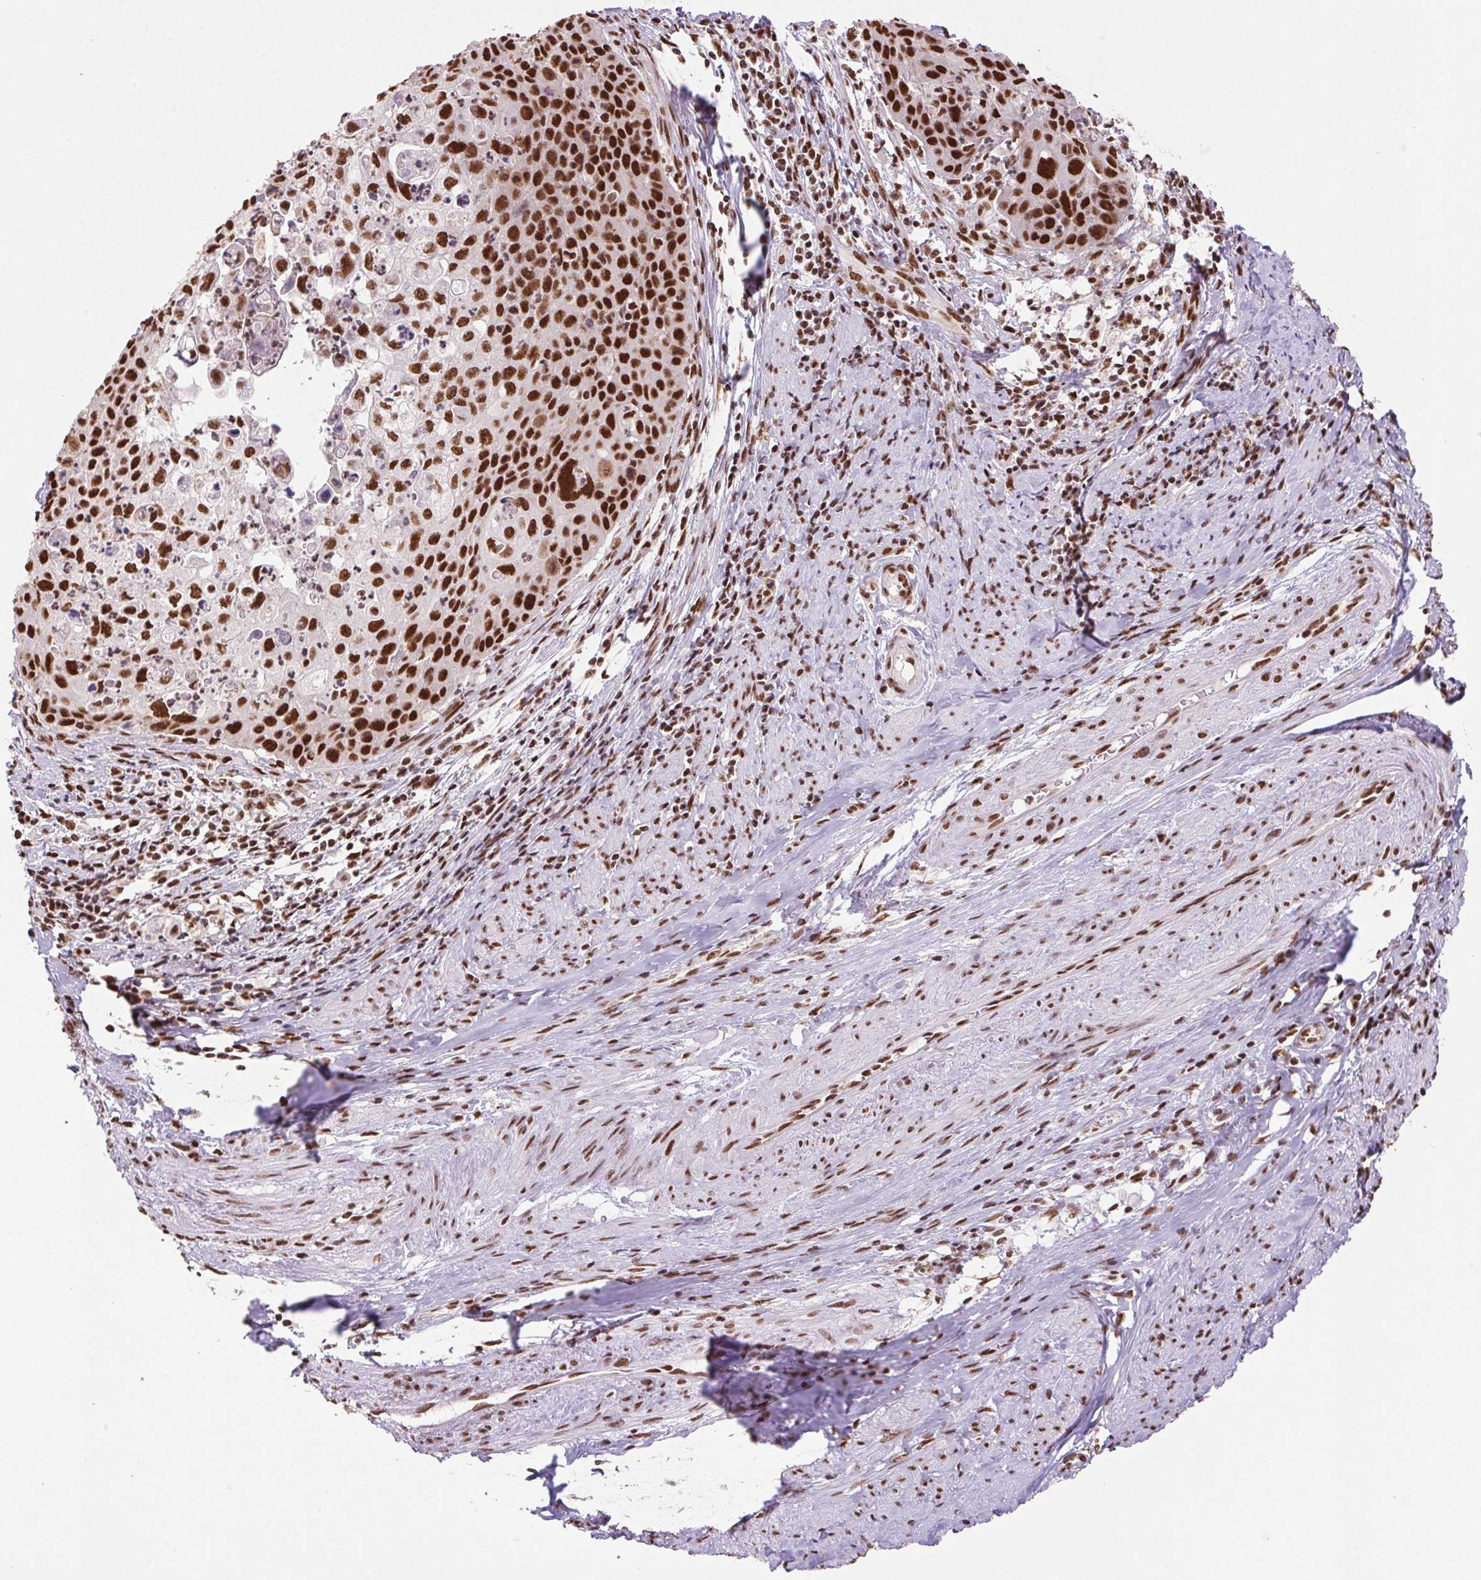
{"staining": {"intensity": "strong", "quantity": ">75%", "location": "nuclear"}, "tissue": "cervical cancer", "cell_type": "Tumor cells", "image_type": "cancer", "snomed": [{"axis": "morphology", "description": "Squamous cell carcinoma, NOS"}, {"axis": "topography", "description": "Cervix"}], "caption": "The immunohistochemical stain highlights strong nuclear staining in tumor cells of cervical cancer (squamous cell carcinoma) tissue.", "gene": "ZNF207", "patient": {"sex": "female", "age": 65}}